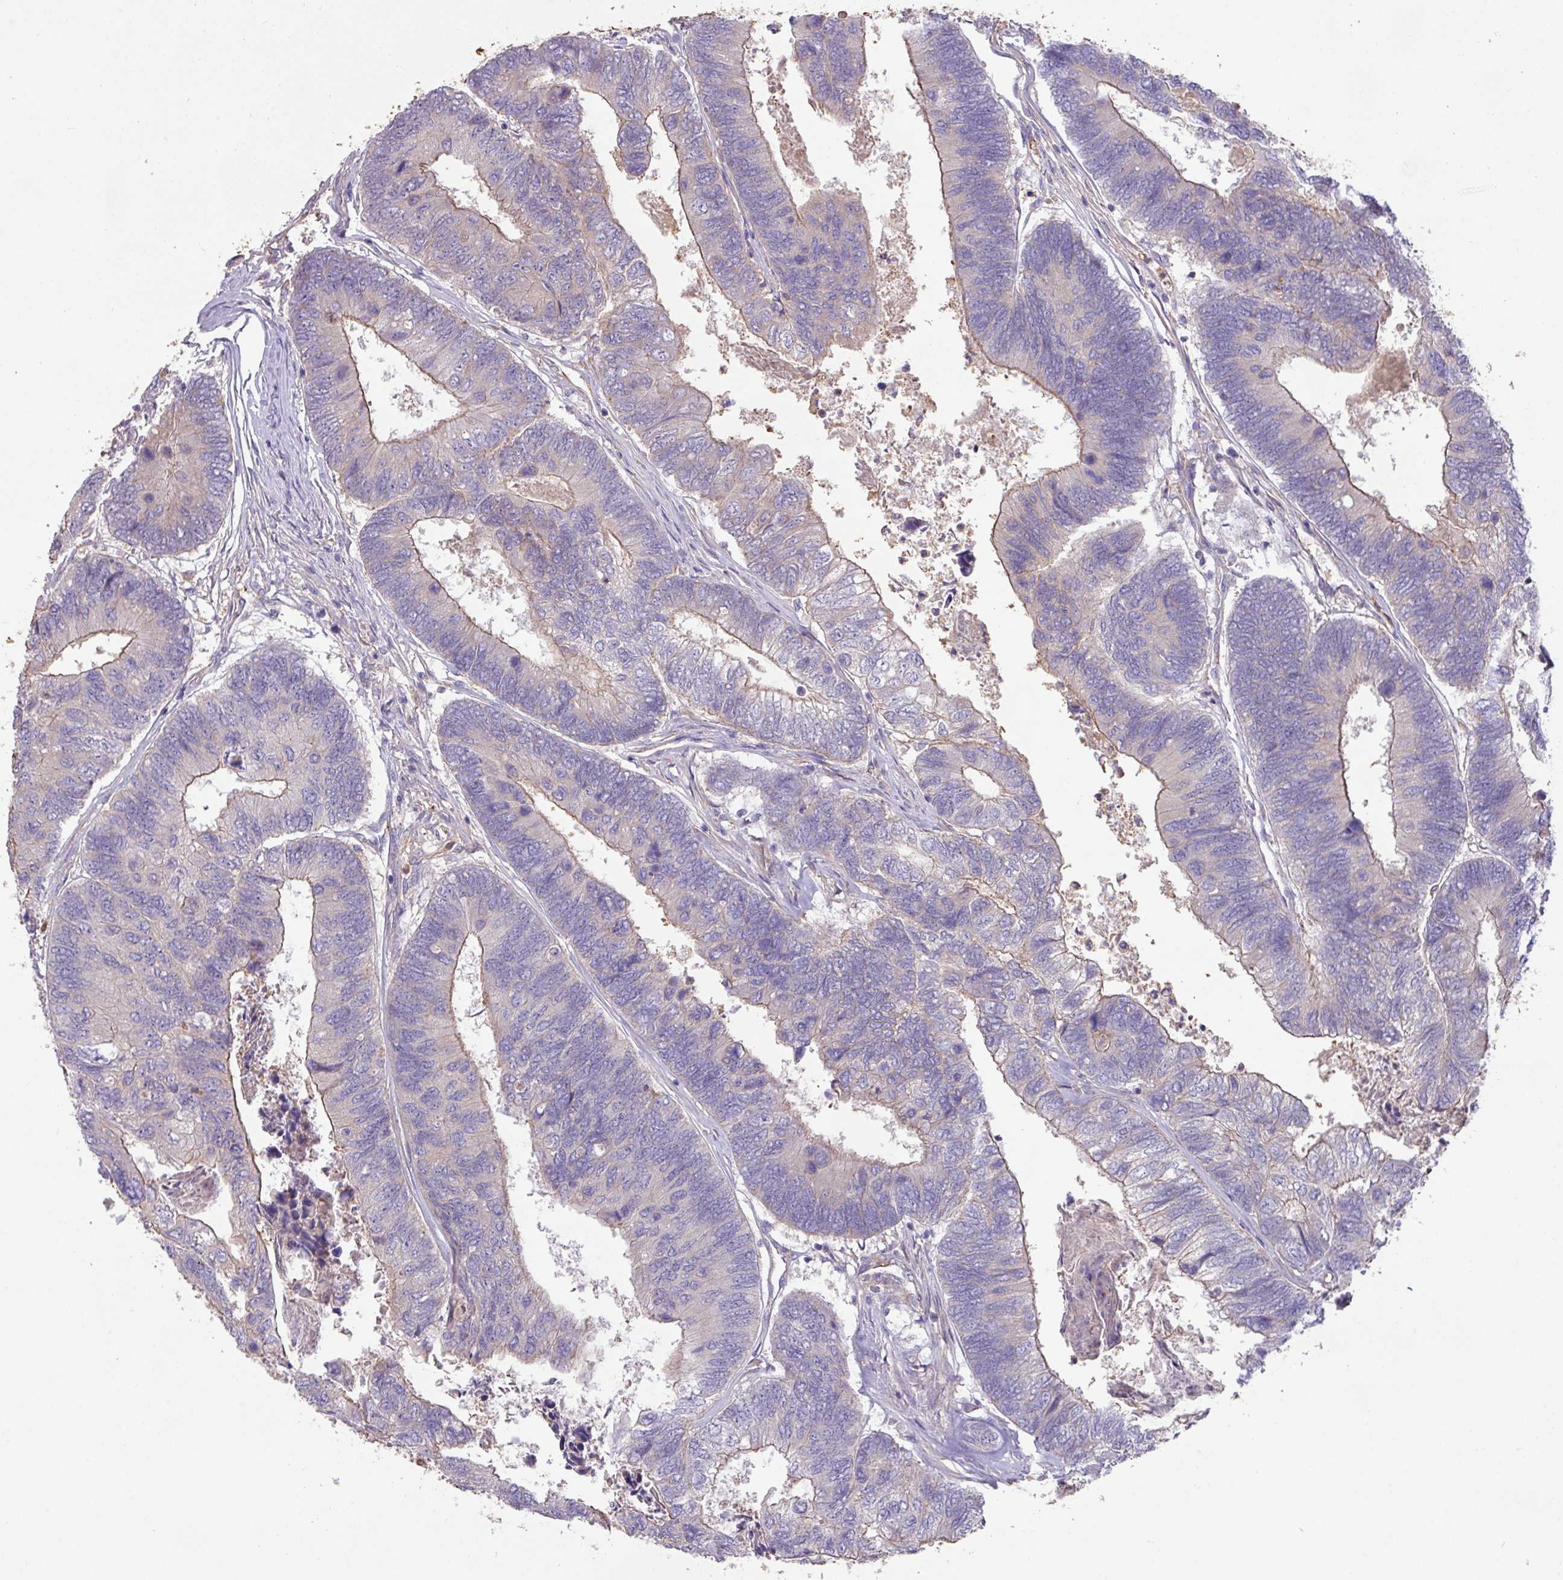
{"staining": {"intensity": "moderate", "quantity": "<25%", "location": "cytoplasmic/membranous"}, "tissue": "colorectal cancer", "cell_type": "Tumor cells", "image_type": "cancer", "snomed": [{"axis": "morphology", "description": "Adenocarcinoma, NOS"}, {"axis": "topography", "description": "Colon"}], "caption": "Protein staining of colorectal cancer (adenocarcinoma) tissue demonstrates moderate cytoplasmic/membranous staining in about <25% of tumor cells. (Brightfield microscopy of DAB IHC at high magnification).", "gene": "CALML4", "patient": {"sex": "female", "age": 67}}